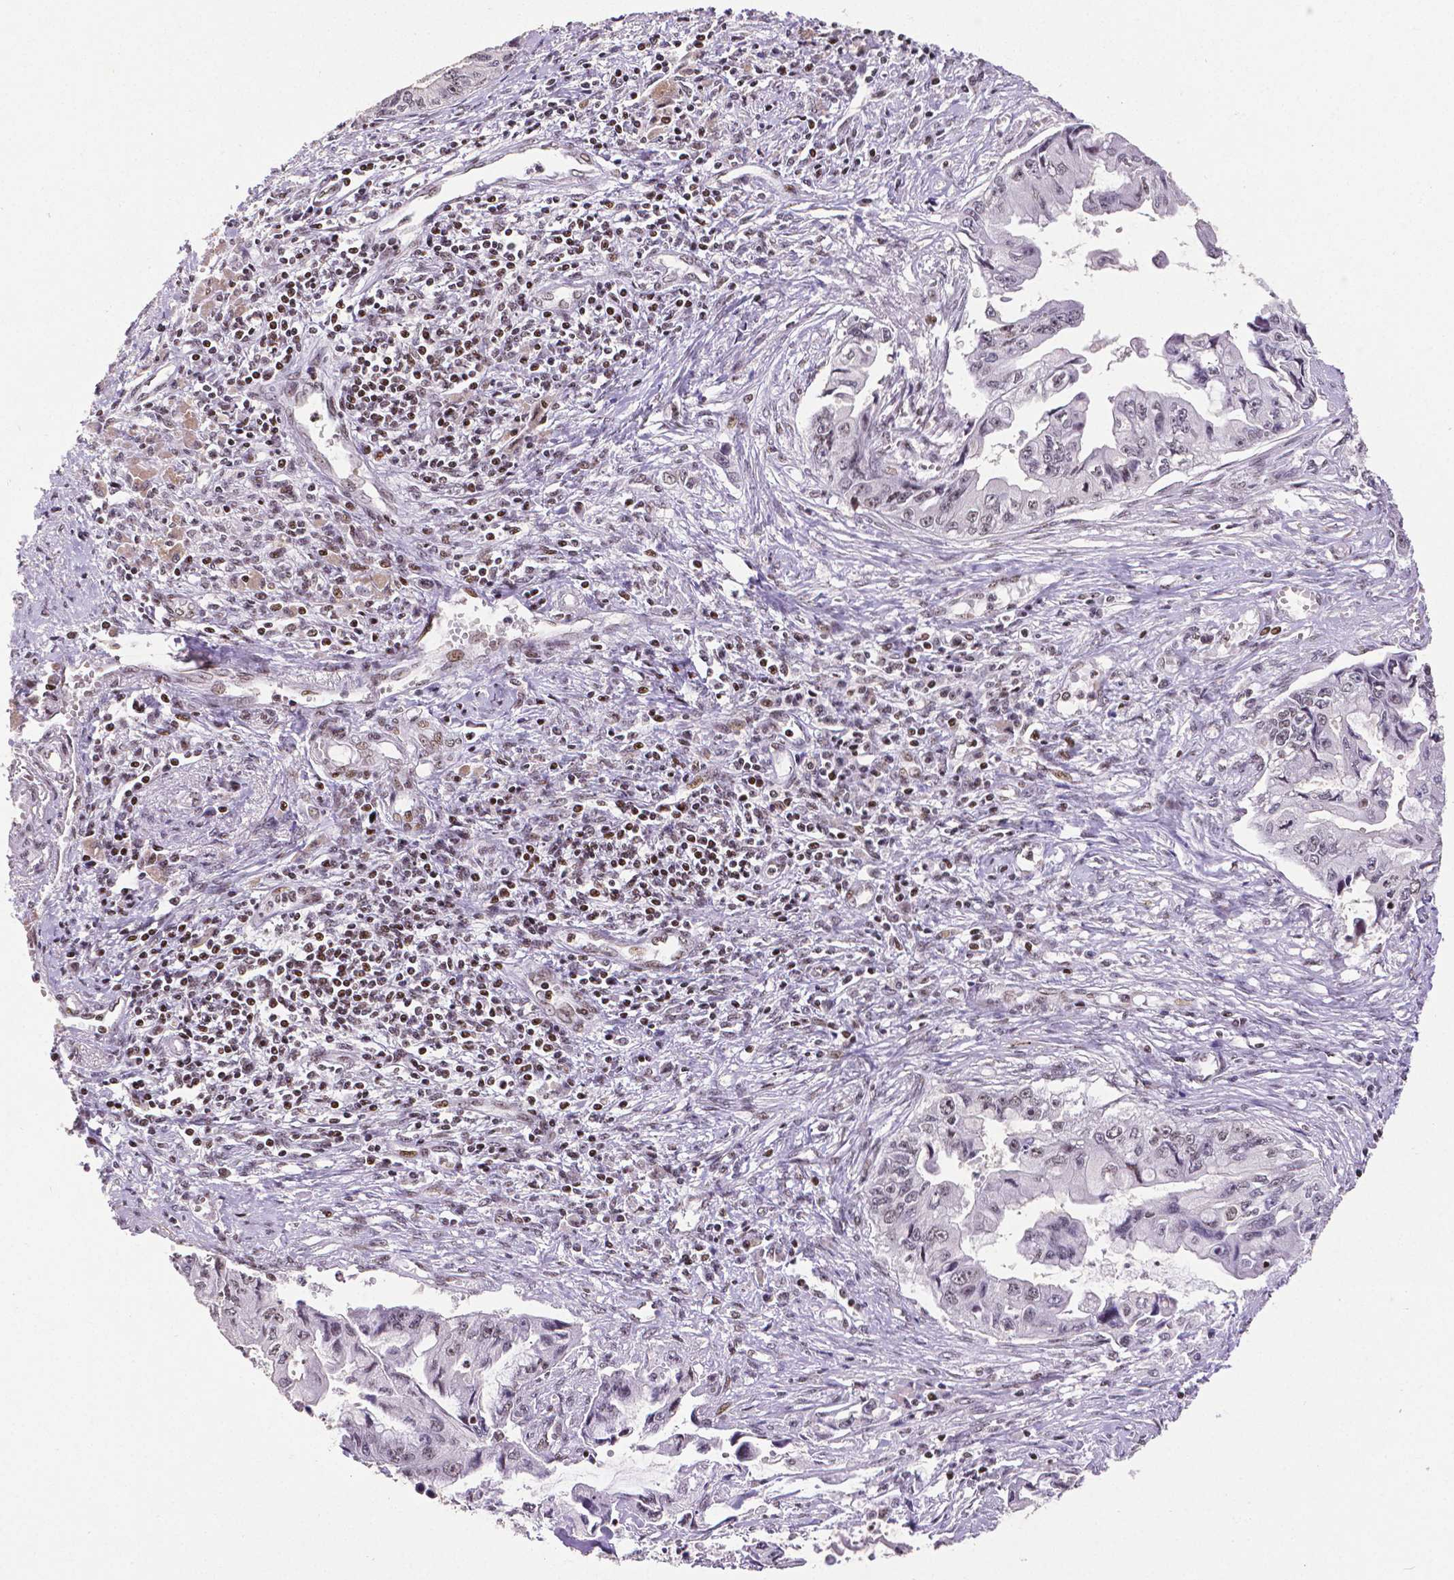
{"staining": {"intensity": "negative", "quantity": "none", "location": "none"}, "tissue": "pancreatic cancer", "cell_type": "Tumor cells", "image_type": "cancer", "snomed": [{"axis": "morphology", "description": "Adenocarcinoma, NOS"}, {"axis": "topography", "description": "Pancreas"}], "caption": "A histopathology image of pancreatic adenocarcinoma stained for a protein shows no brown staining in tumor cells.", "gene": "CTCF", "patient": {"sex": "male", "age": 66}}